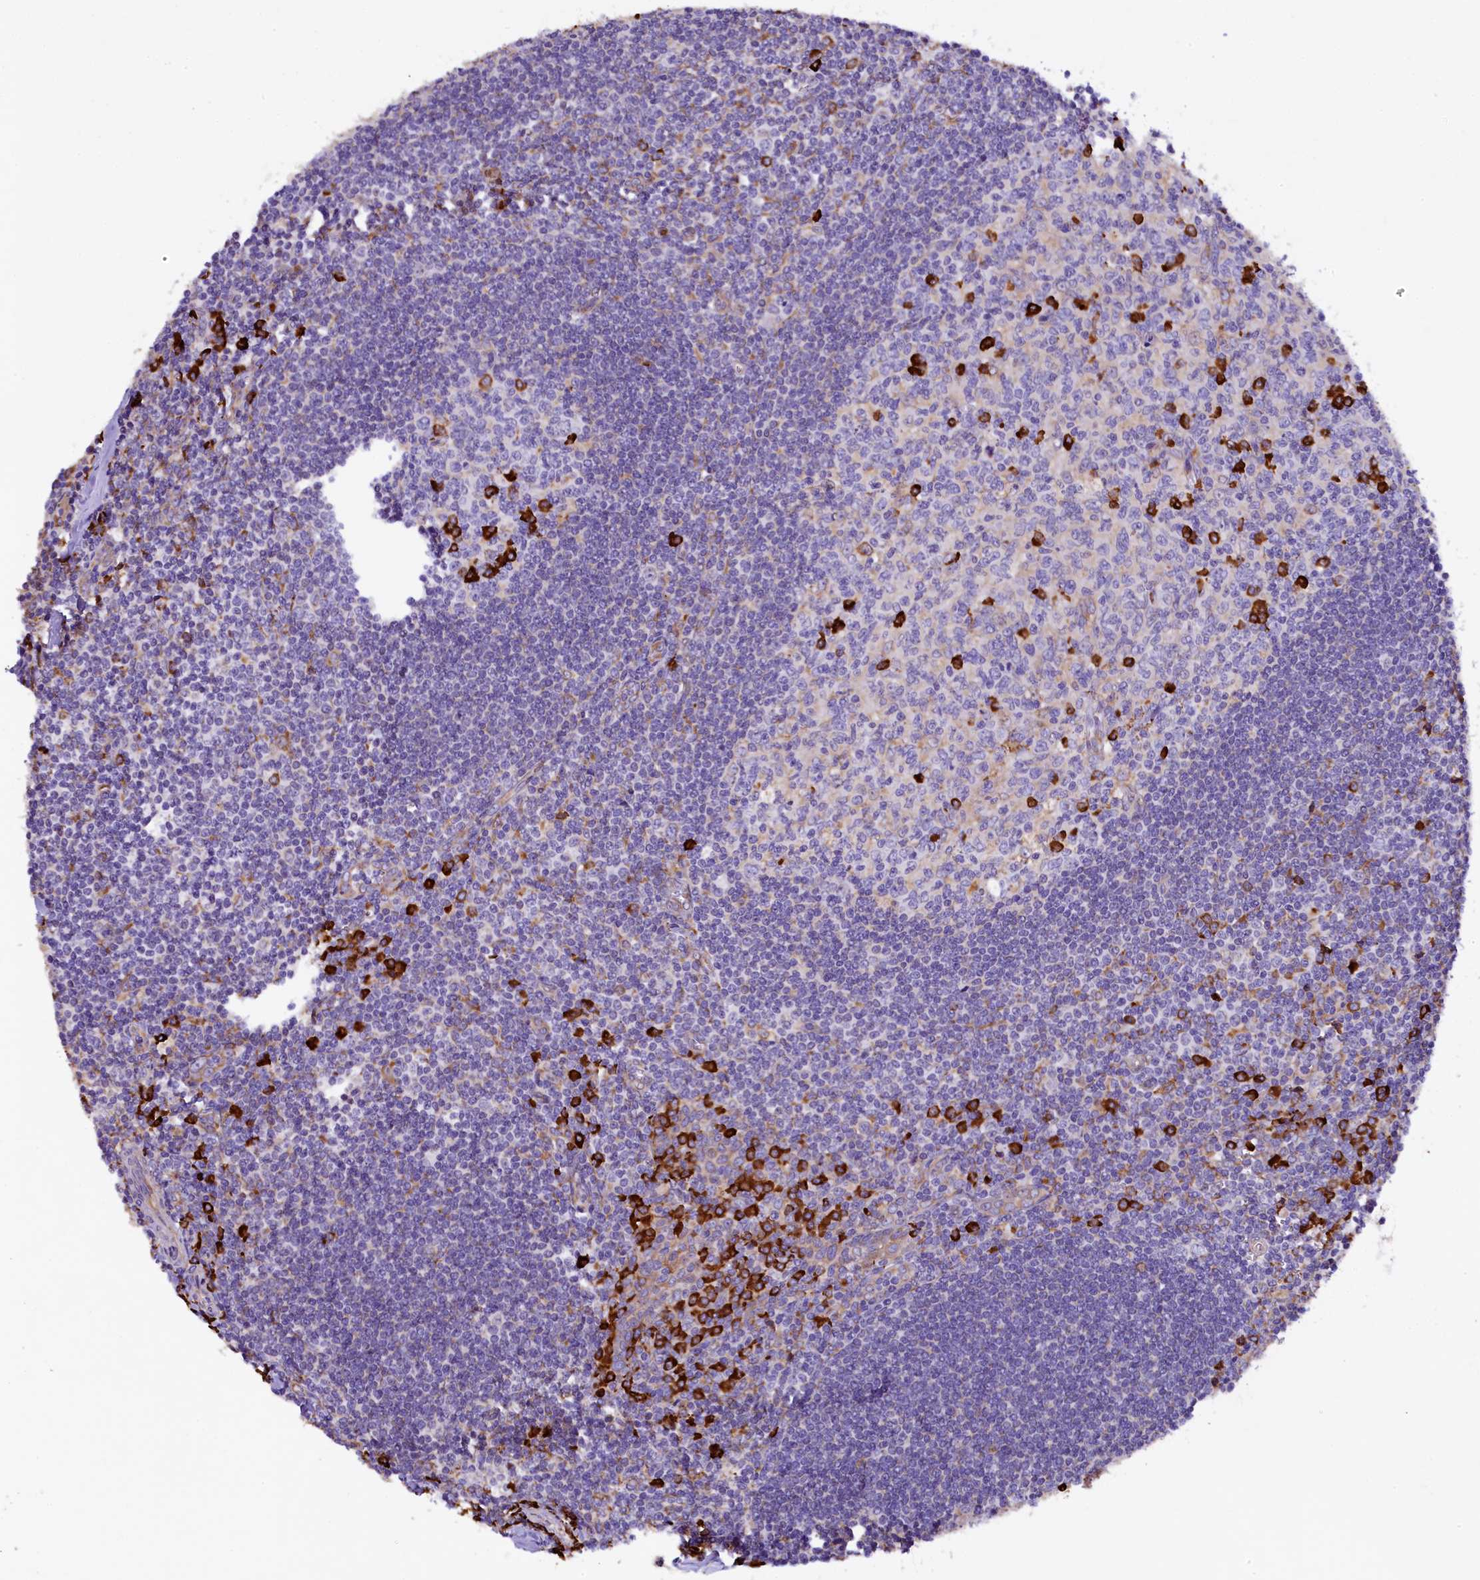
{"staining": {"intensity": "strong", "quantity": "<25%", "location": "cytoplasmic/membranous"}, "tissue": "tonsil", "cell_type": "Germinal center cells", "image_type": "normal", "snomed": [{"axis": "morphology", "description": "Normal tissue, NOS"}, {"axis": "topography", "description": "Tonsil"}], "caption": "The photomicrograph exhibits staining of unremarkable tonsil, revealing strong cytoplasmic/membranous protein expression (brown color) within germinal center cells. The staining was performed using DAB (3,3'-diaminobenzidine), with brown indicating positive protein expression. Nuclei are stained blue with hematoxylin.", "gene": "CAPS2", "patient": {"sex": "male", "age": 27}}